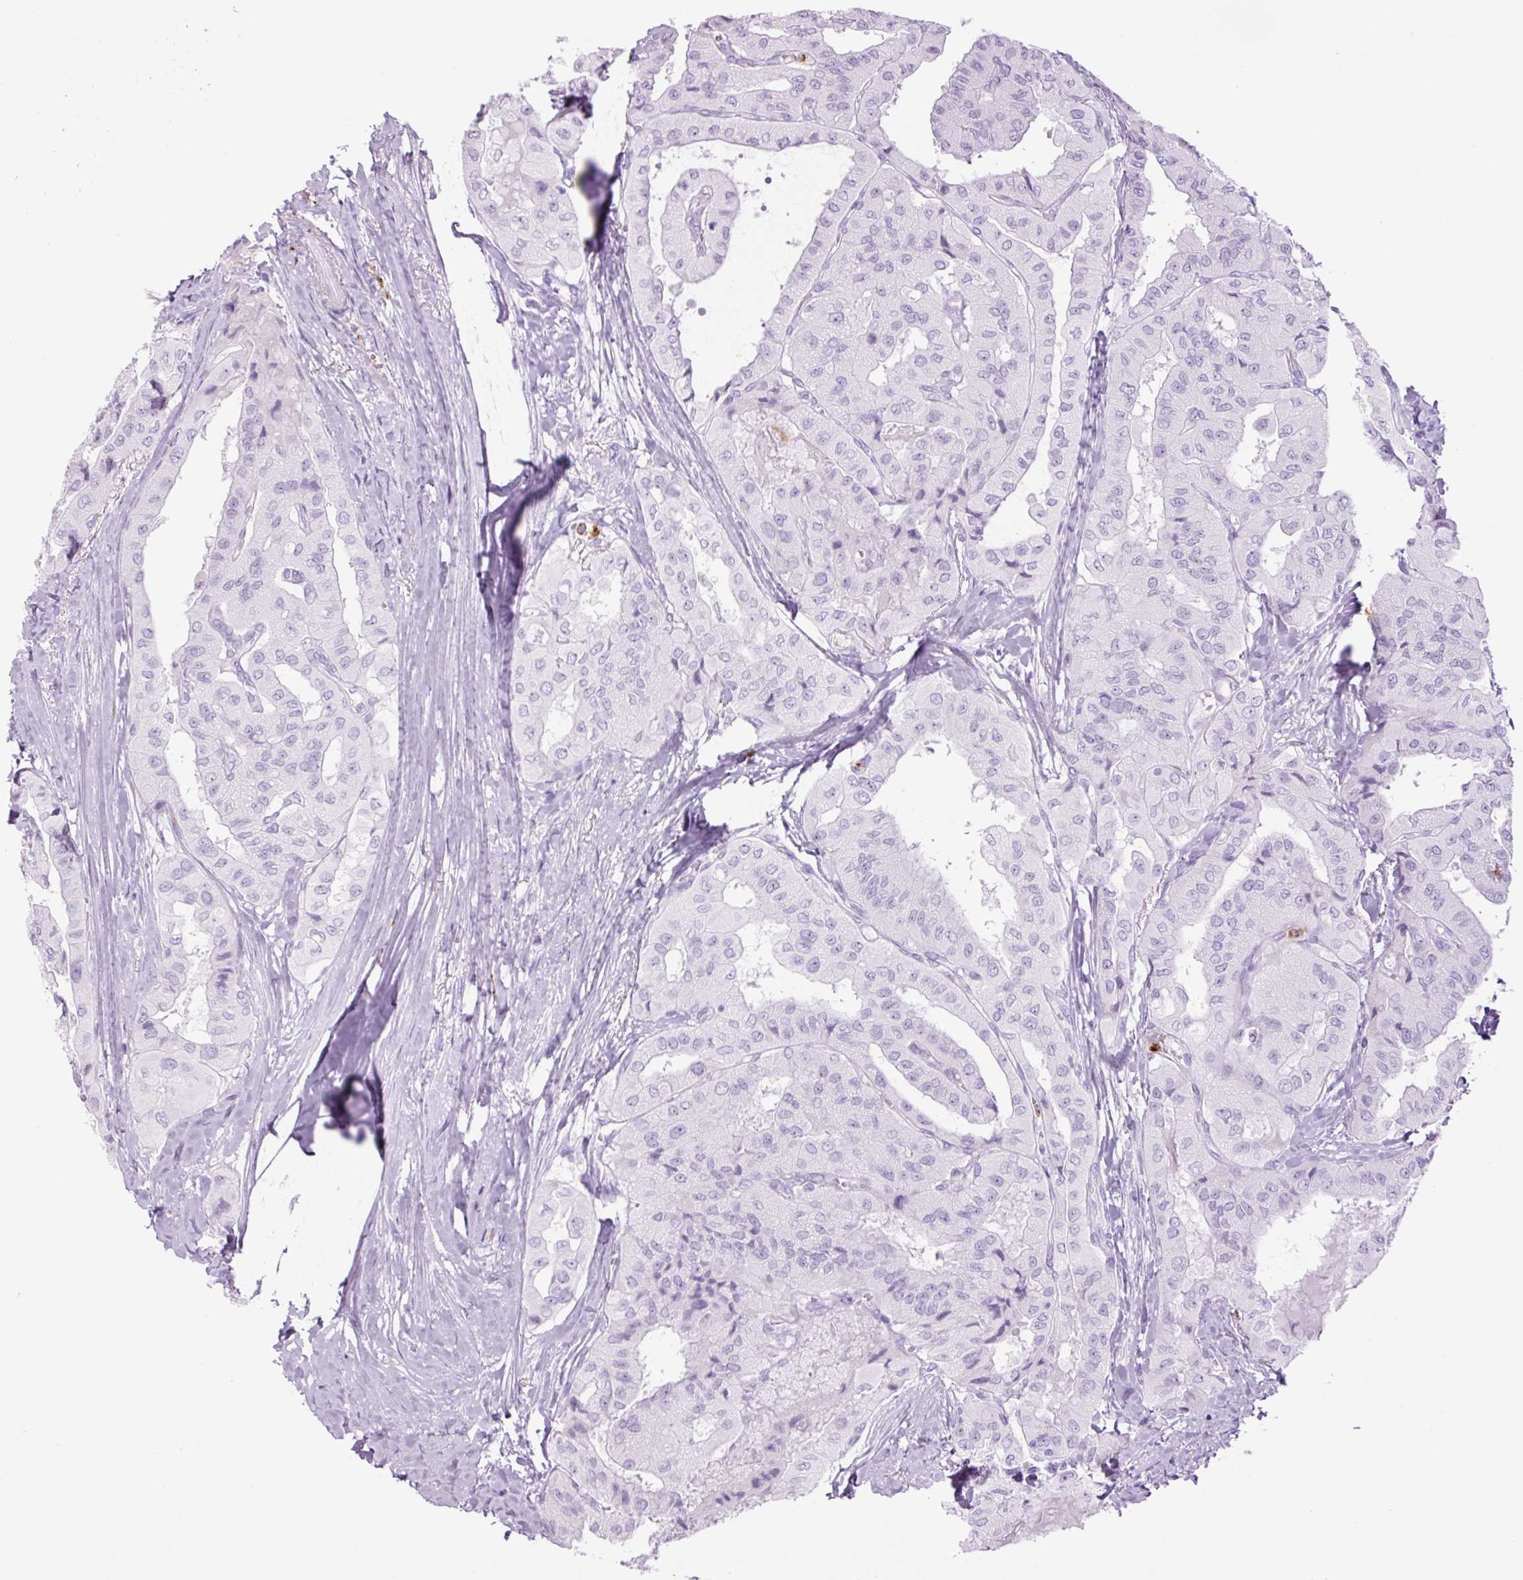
{"staining": {"intensity": "negative", "quantity": "none", "location": "none"}, "tissue": "thyroid cancer", "cell_type": "Tumor cells", "image_type": "cancer", "snomed": [{"axis": "morphology", "description": "Normal tissue, NOS"}, {"axis": "morphology", "description": "Papillary adenocarcinoma, NOS"}, {"axis": "topography", "description": "Thyroid gland"}], "caption": "An IHC micrograph of thyroid papillary adenocarcinoma is shown. There is no staining in tumor cells of thyroid papillary adenocarcinoma. (DAB (3,3'-diaminobenzidine) immunohistochemistry with hematoxylin counter stain).", "gene": "LYZ", "patient": {"sex": "female", "age": 59}}